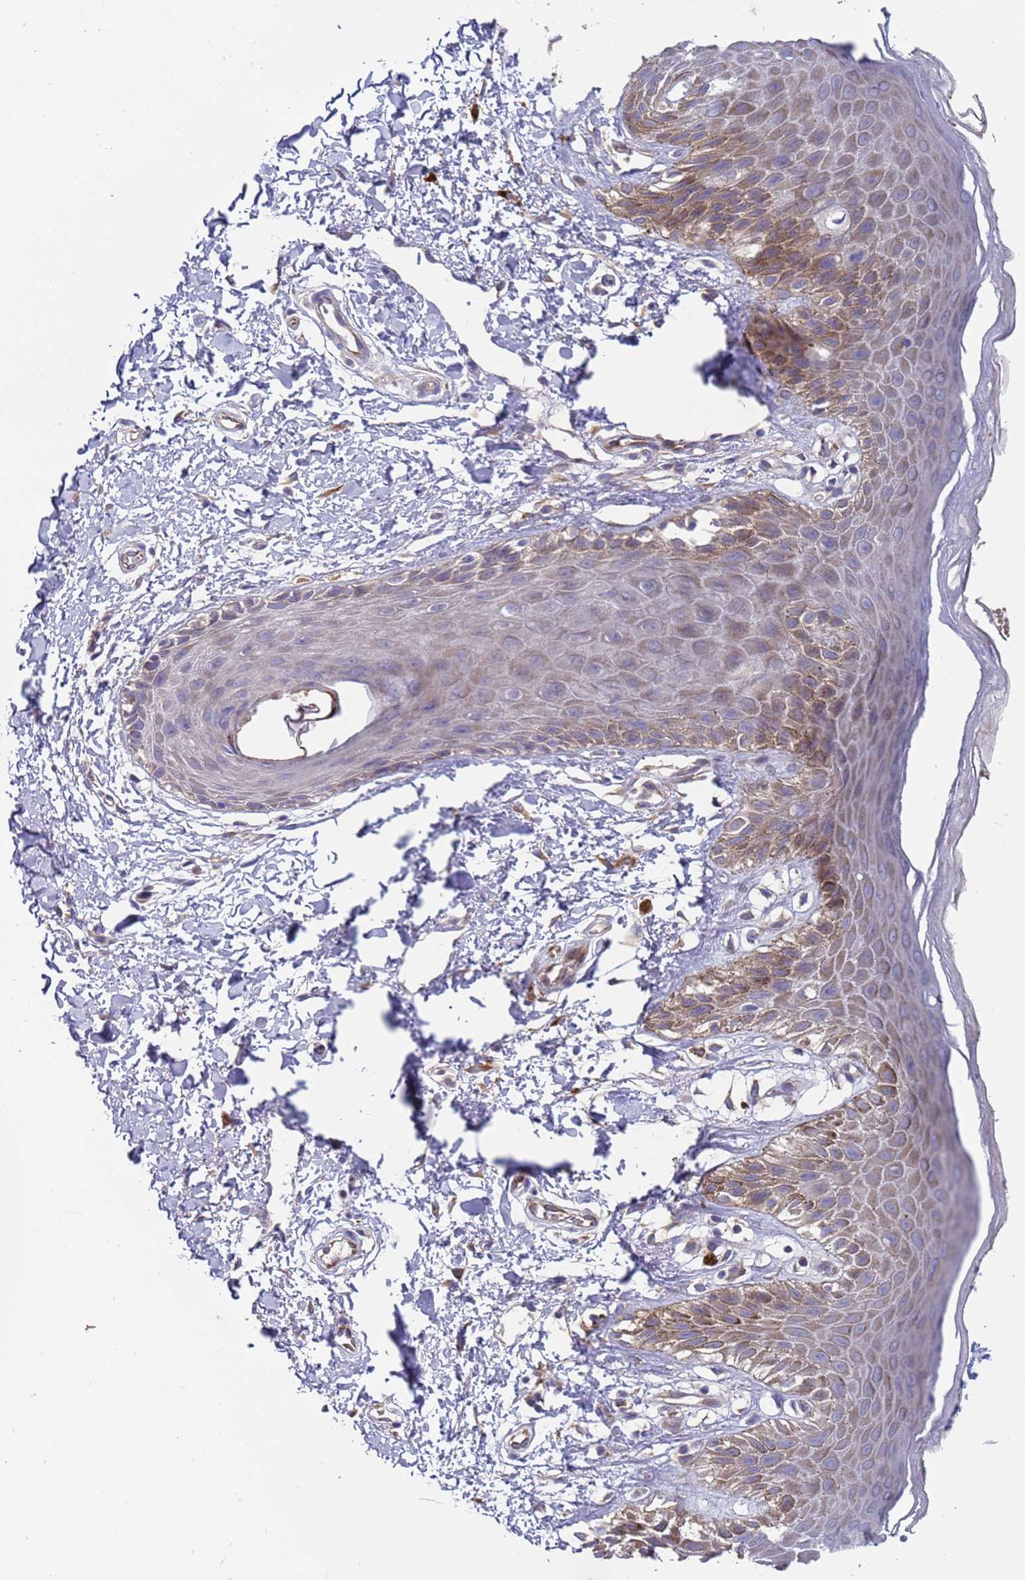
{"staining": {"intensity": "moderate", "quantity": "25%-75%", "location": "cytoplasmic/membranous"}, "tissue": "skin", "cell_type": "Epidermal cells", "image_type": "normal", "snomed": [{"axis": "morphology", "description": "Normal tissue, NOS"}, {"axis": "topography", "description": "Anal"}], "caption": "Moderate cytoplasmic/membranous staining for a protein is seen in about 25%-75% of epidermal cells of unremarkable skin using immunohistochemistry.", "gene": "MALRD1", "patient": {"sex": "male", "age": 44}}